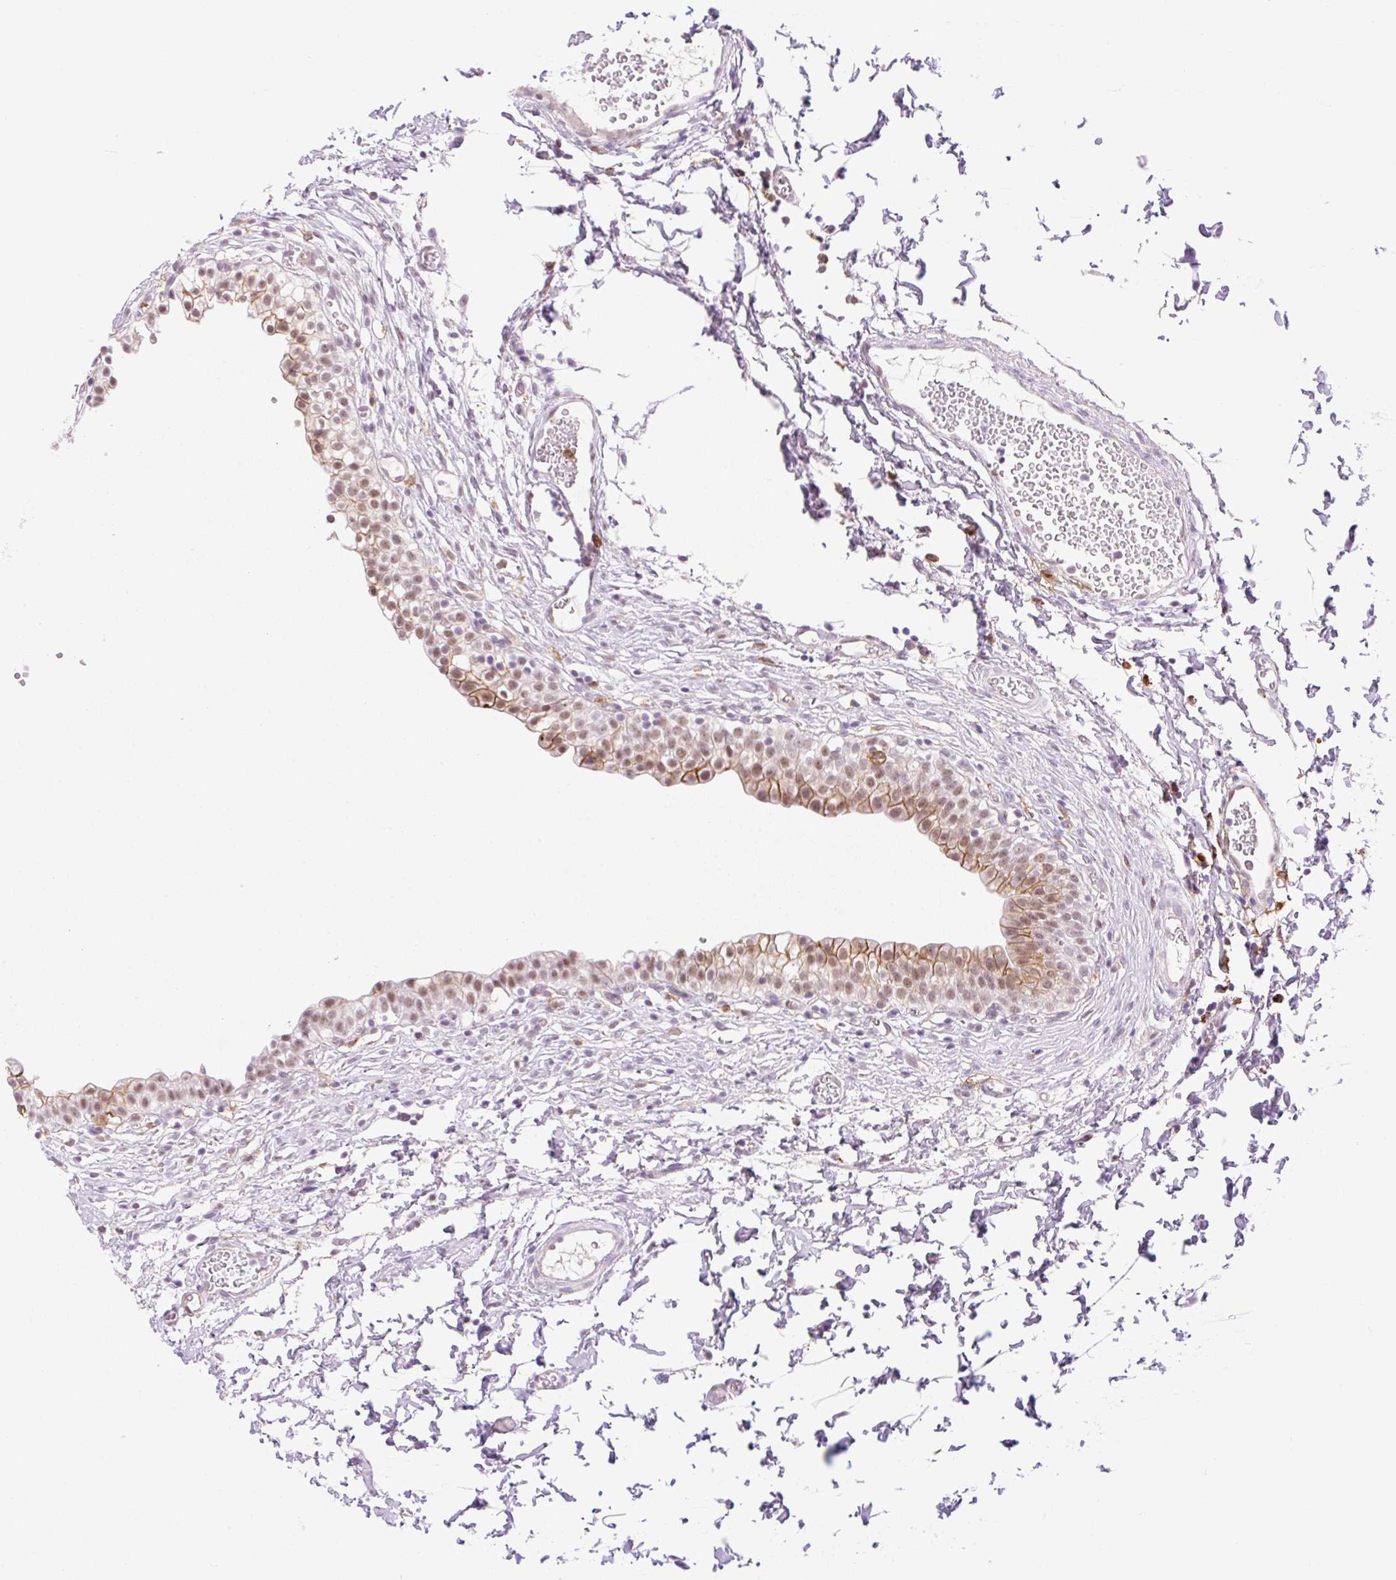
{"staining": {"intensity": "moderate", "quantity": ">75%", "location": "cytoplasmic/membranous,nuclear"}, "tissue": "urinary bladder", "cell_type": "Urothelial cells", "image_type": "normal", "snomed": [{"axis": "morphology", "description": "Normal tissue, NOS"}, {"axis": "topography", "description": "Urinary bladder"}, {"axis": "topography", "description": "Peripheral nerve tissue"}], "caption": "Protein expression analysis of benign human urinary bladder reveals moderate cytoplasmic/membranous,nuclear expression in about >75% of urothelial cells. Nuclei are stained in blue.", "gene": "PALM3", "patient": {"sex": "male", "age": 55}}